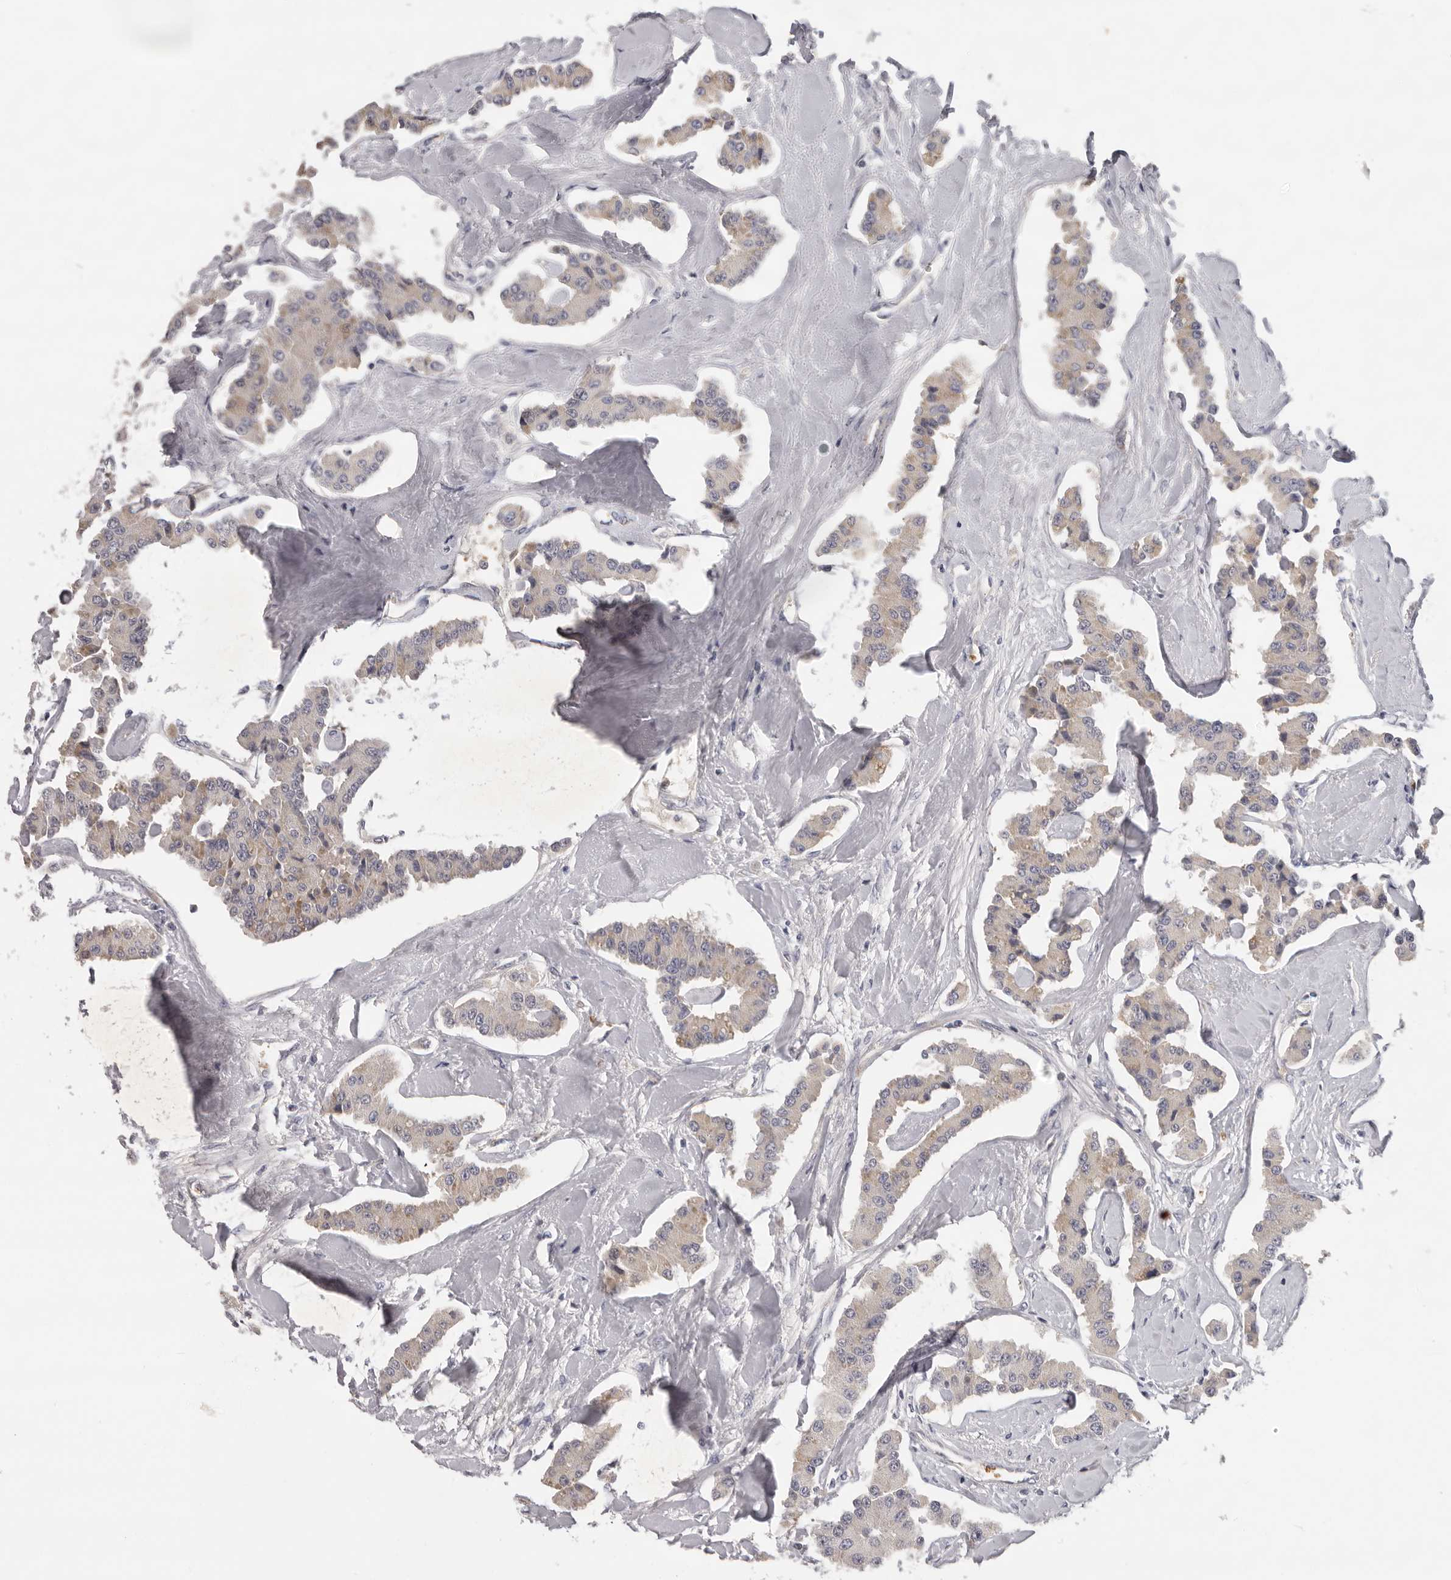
{"staining": {"intensity": "weak", "quantity": "<25%", "location": "cytoplasmic/membranous"}, "tissue": "carcinoid", "cell_type": "Tumor cells", "image_type": "cancer", "snomed": [{"axis": "morphology", "description": "Carcinoid, malignant, NOS"}, {"axis": "topography", "description": "Pancreas"}], "caption": "Tumor cells show no significant protein staining in carcinoid.", "gene": "KIF2B", "patient": {"sex": "male", "age": 41}}